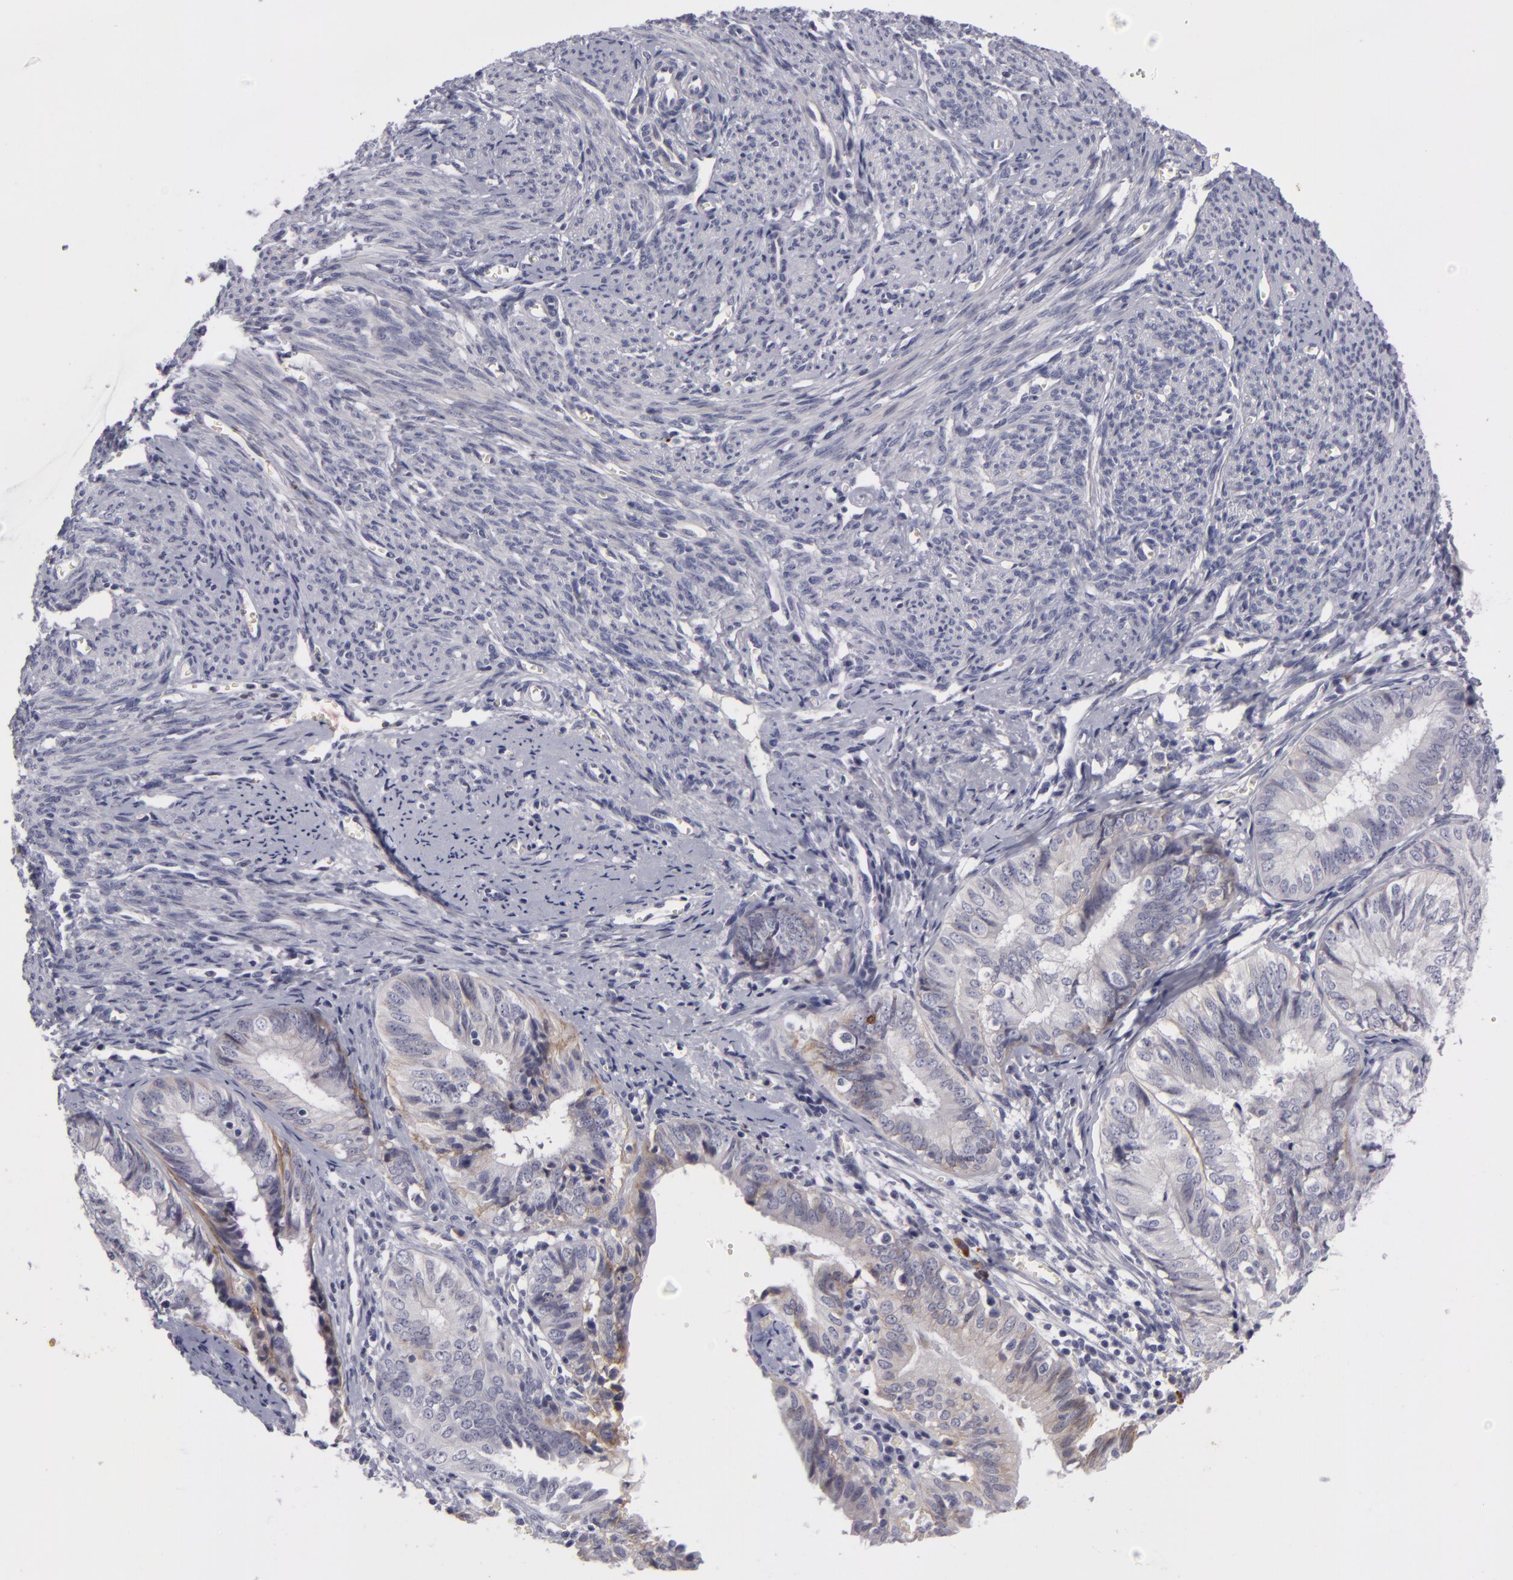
{"staining": {"intensity": "weak", "quantity": "<25%", "location": "cytoplasmic/membranous"}, "tissue": "endometrial cancer", "cell_type": "Tumor cells", "image_type": "cancer", "snomed": [{"axis": "morphology", "description": "Adenocarcinoma, NOS"}, {"axis": "topography", "description": "Endometrium"}], "caption": "The image demonstrates no staining of tumor cells in endometrial cancer (adenocarcinoma).", "gene": "NLGN4X", "patient": {"sex": "female", "age": 66}}